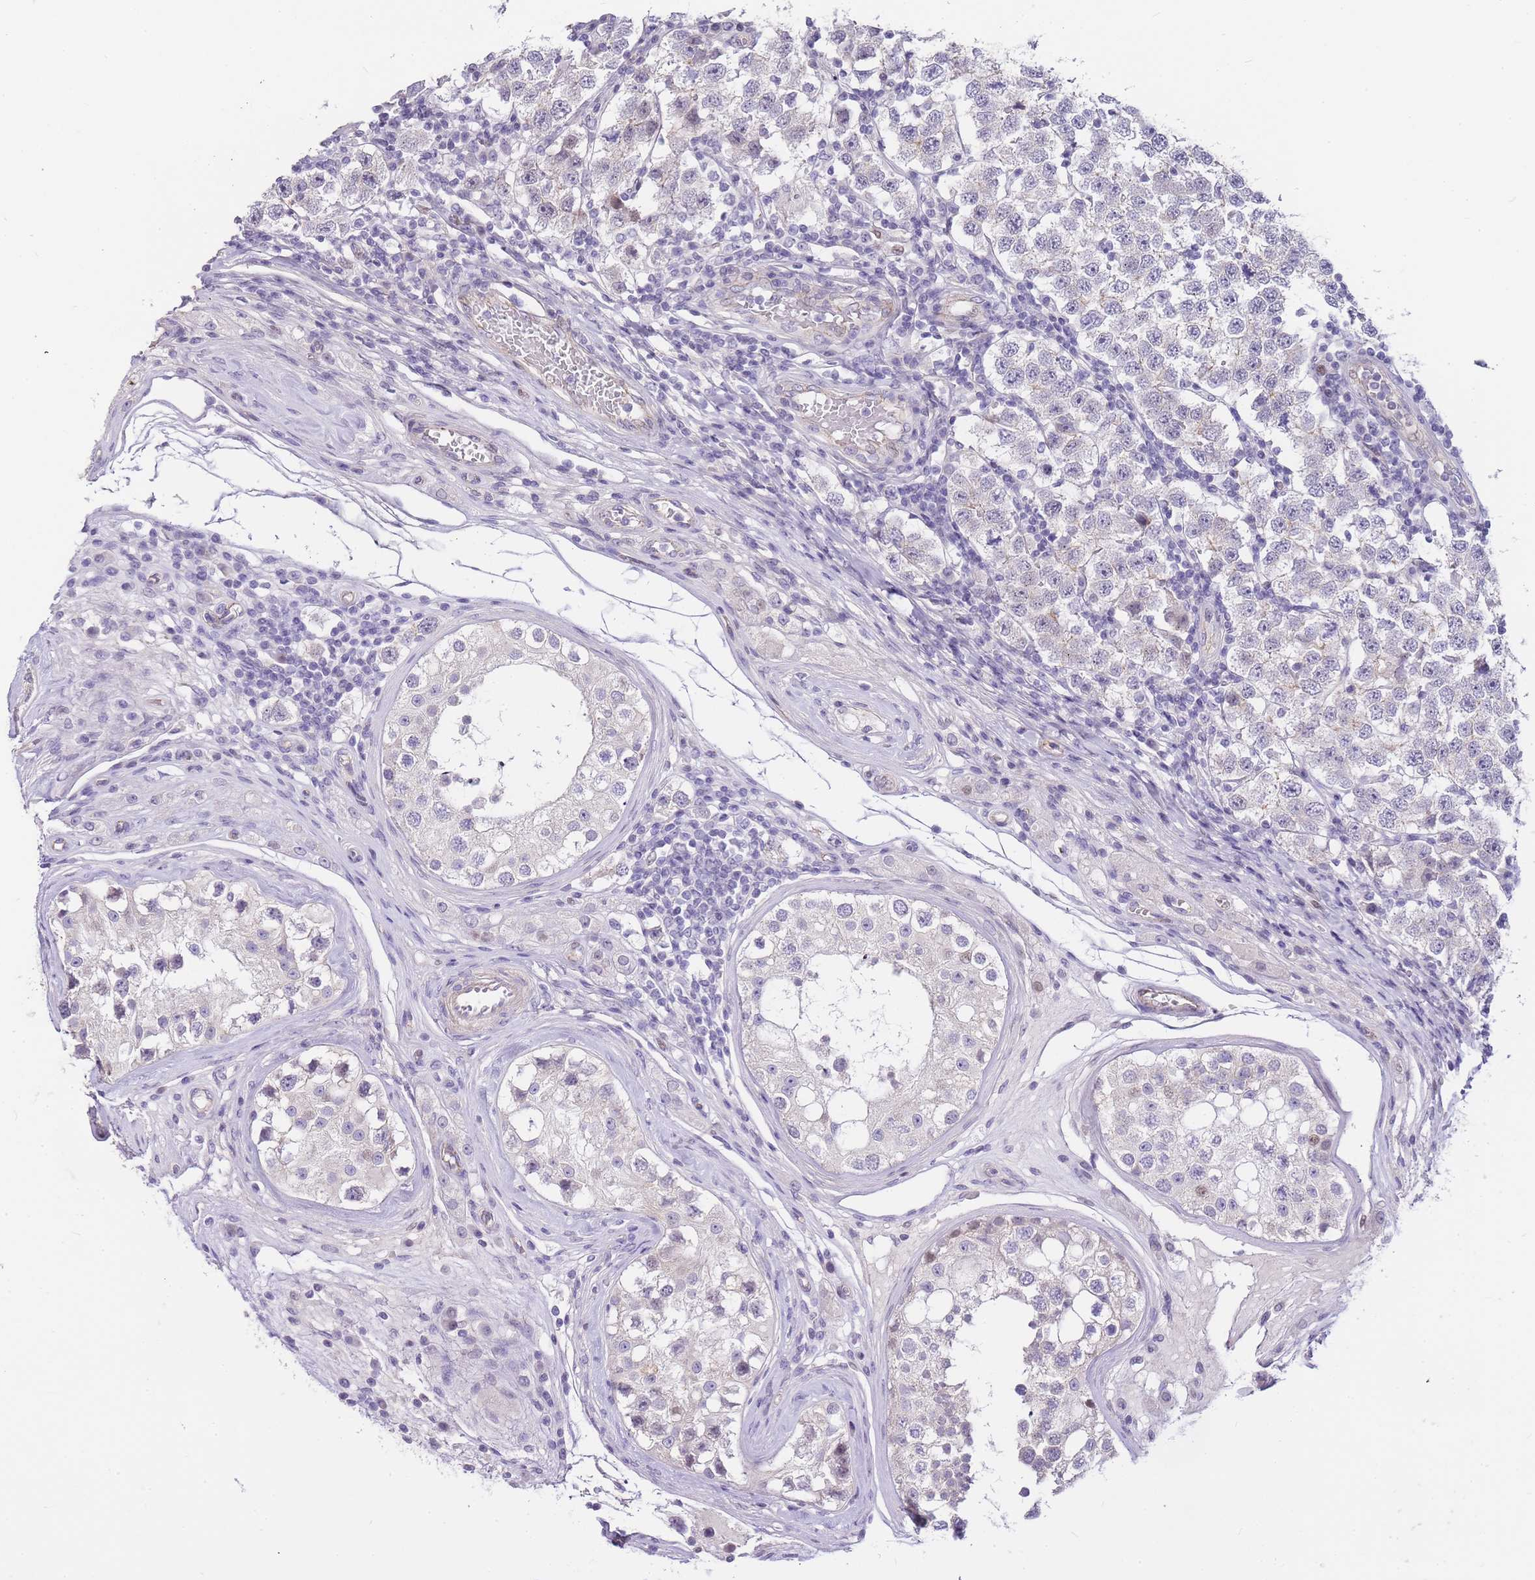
{"staining": {"intensity": "negative", "quantity": "none", "location": "none"}, "tissue": "testis cancer", "cell_type": "Tumor cells", "image_type": "cancer", "snomed": [{"axis": "morphology", "description": "Seminoma, NOS"}, {"axis": "topography", "description": "Testis"}], "caption": "Image shows no protein expression in tumor cells of testis cancer (seminoma) tissue. (DAB immunohistochemistry visualized using brightfield microscopy, high magnification).", "gene": "CLBA1", "patient": {"sex": "male", "age": 34}}